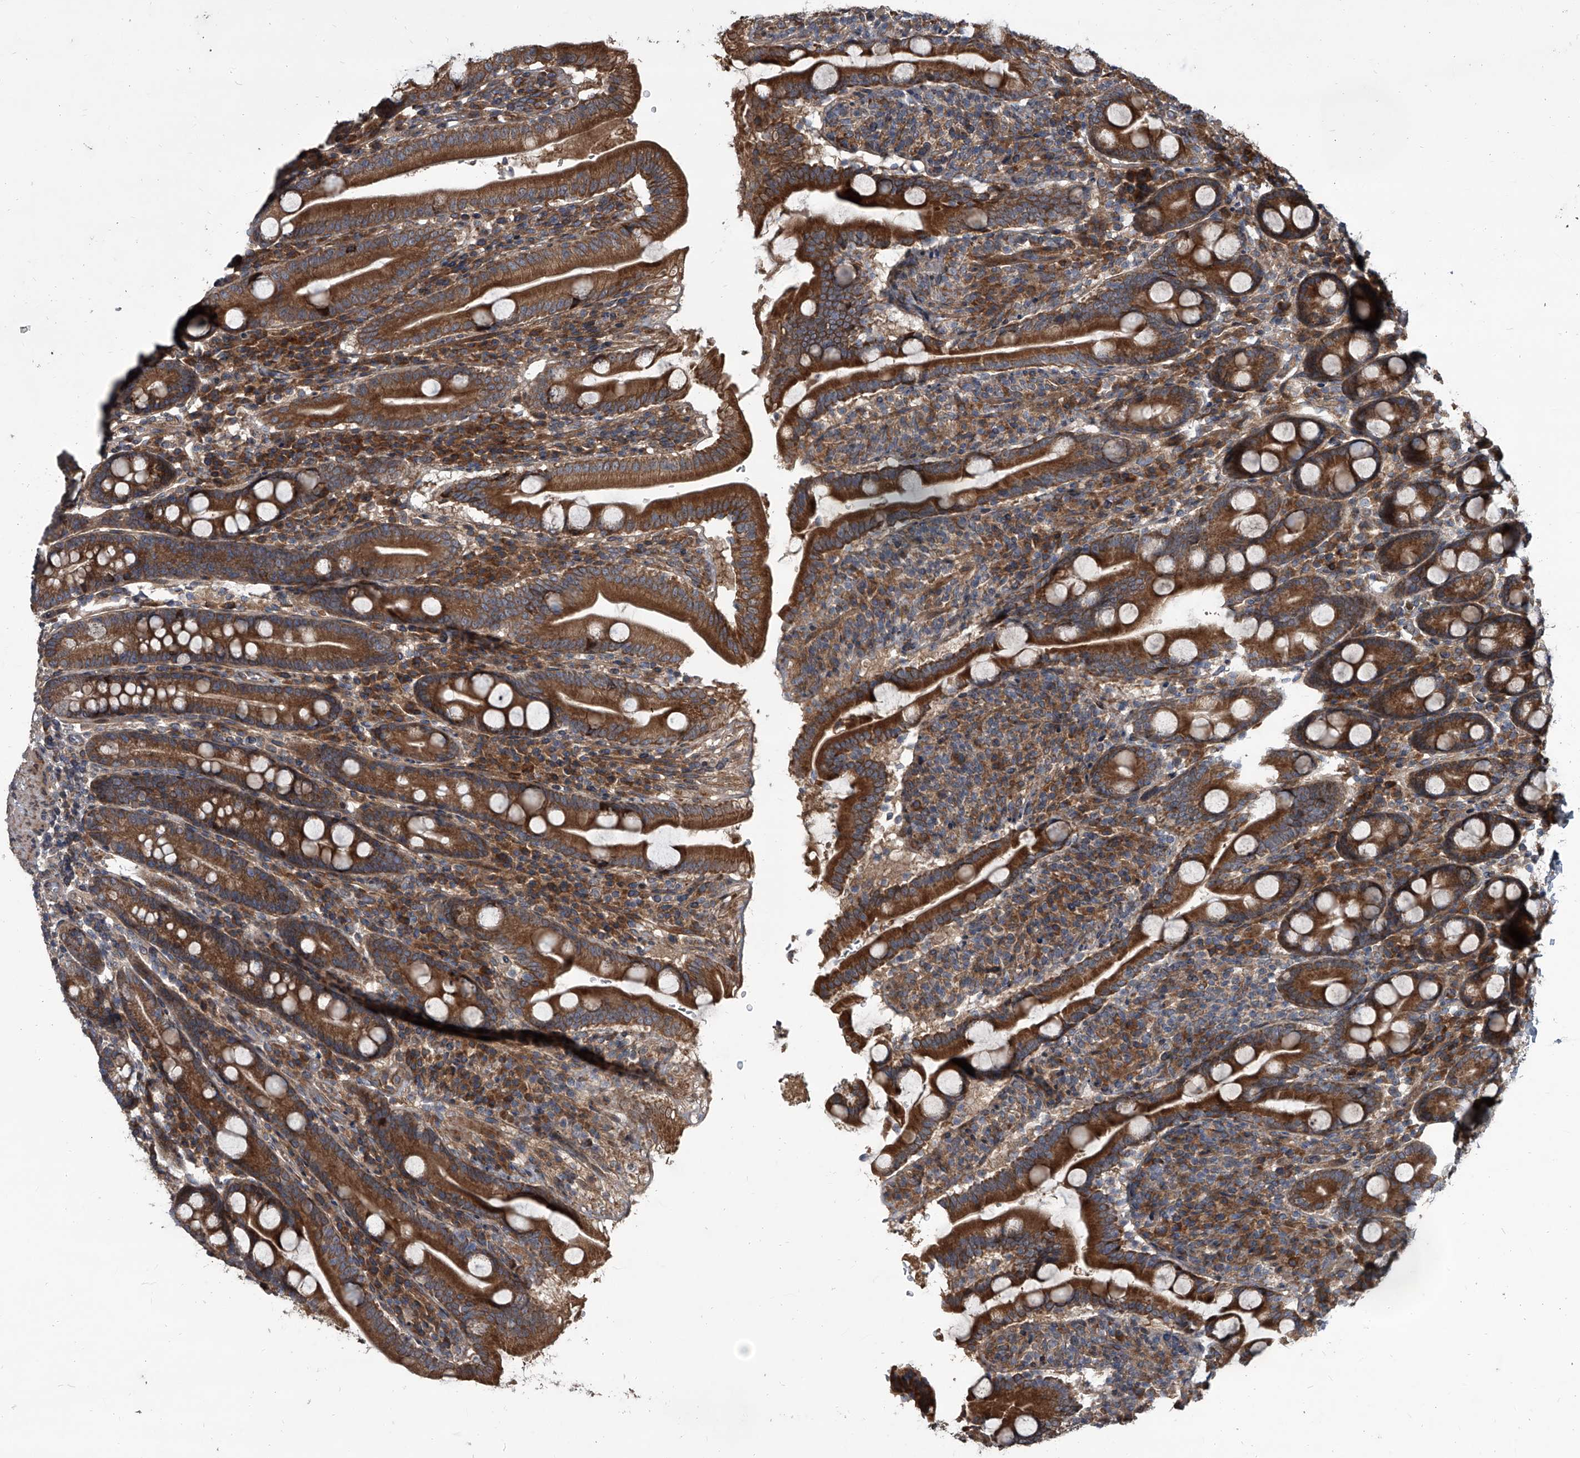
{"staining": {"intensity": "strong", "quantity": ">75%", "location": "cytoplasmic/membranous"}, "tissue": "duodenum", "cell_type": "Glandular cells", "image_type": "normal", "snomed": [{"axis": "morphology", "description": "Normal tissue, NOS"}, {"axis": "topography", "description": "Duodenum"}], "caption": "A high amount of strong cytoplasmic/membranous positivity is seen in about >75% of glandular cells in normal duodenum. The staining is performed using DAB brown chromogen to label protein expression. The nuclei are counter-stained blue using hematoxylin.", "gene": "EVA1C", "patient": {"sex": "male", "age": 35}}